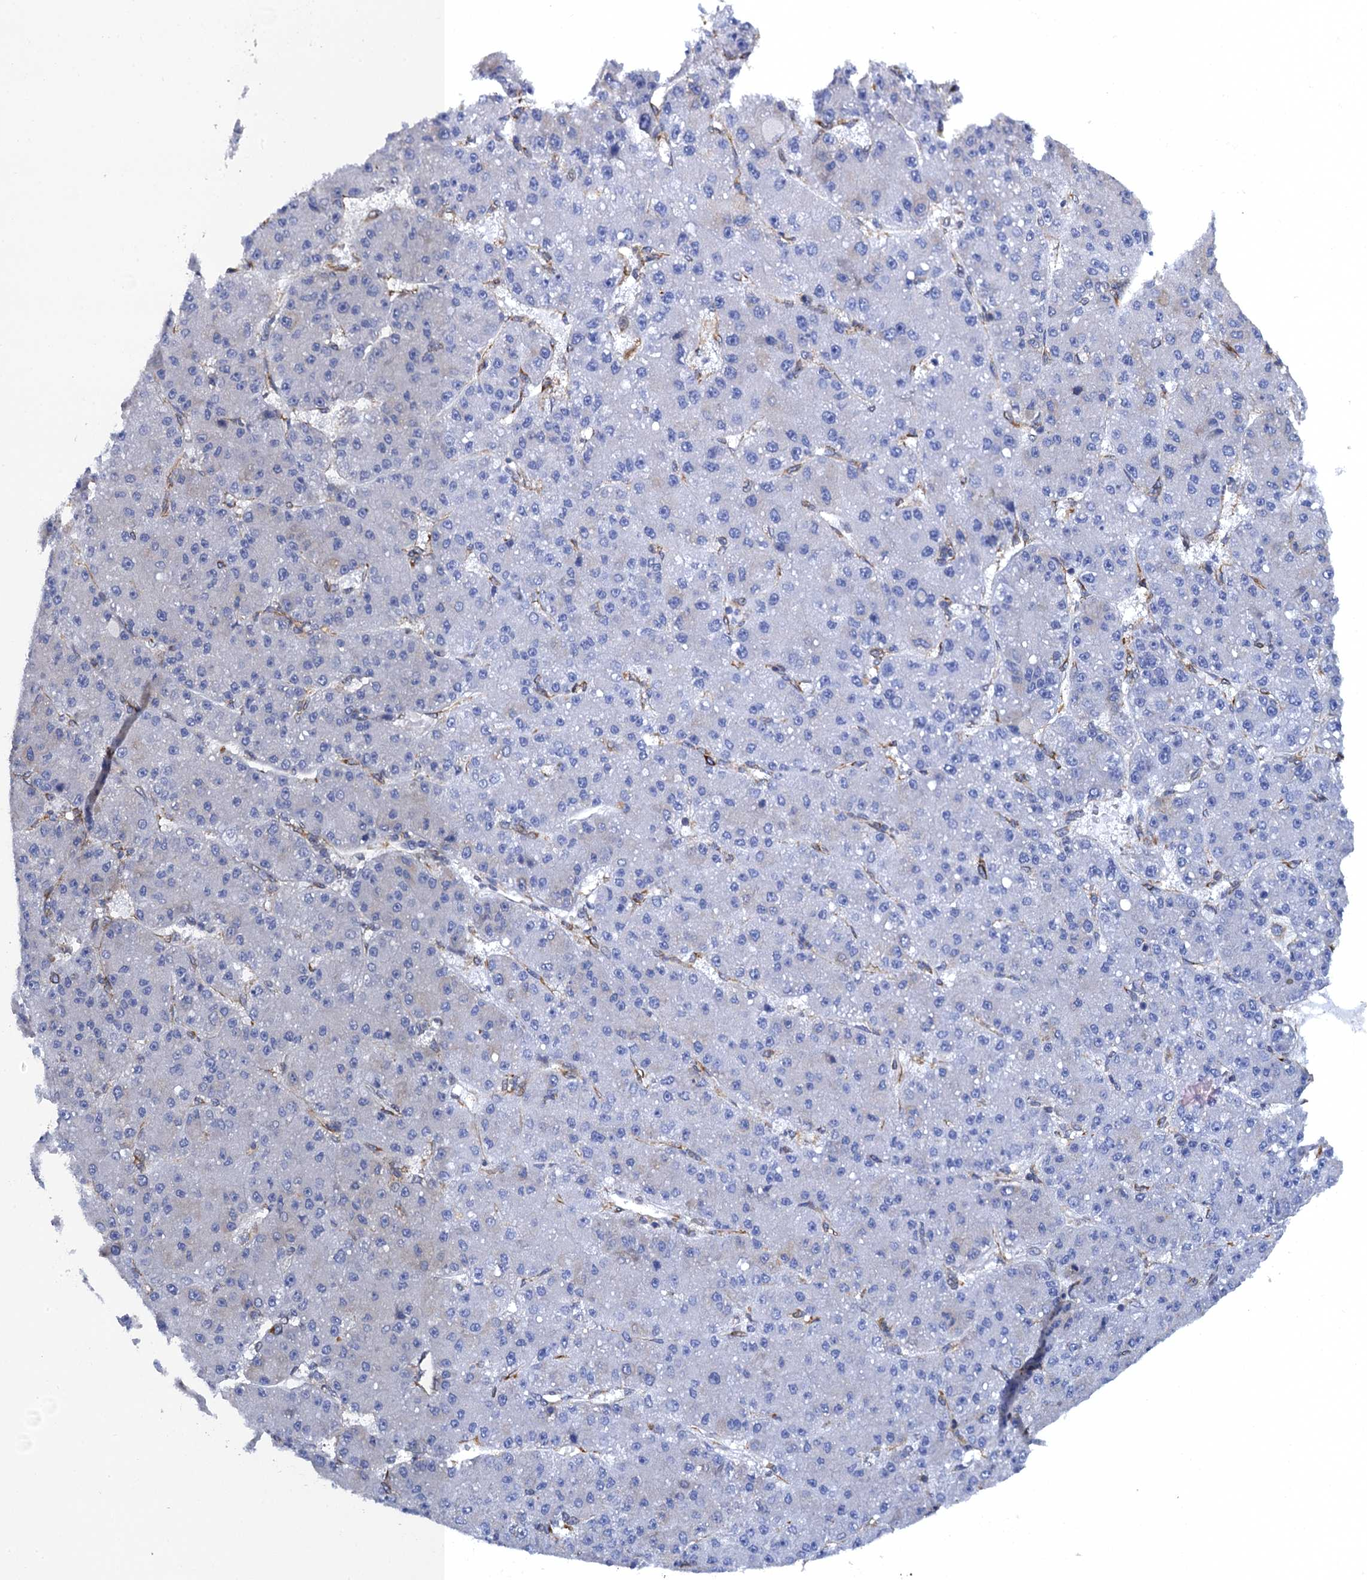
{"staining": {"intensity": "negative", "quantity": "none", "location": "none"}, "tissue": "liver cancer", "cell_type": "Tumor cells", "image_type": "cancer", "snomed": [{"axis": "morphology", "description": "Carcinoma, Hepatocellular, NOS"}, {"axis": "topography", "description": "Liver"}], "caption": "Image shows no protein positivity in tumor cells of liver cancer tissue.", "gene": "POGLUT3", "patient": {"sex": "male", "age": 67}}